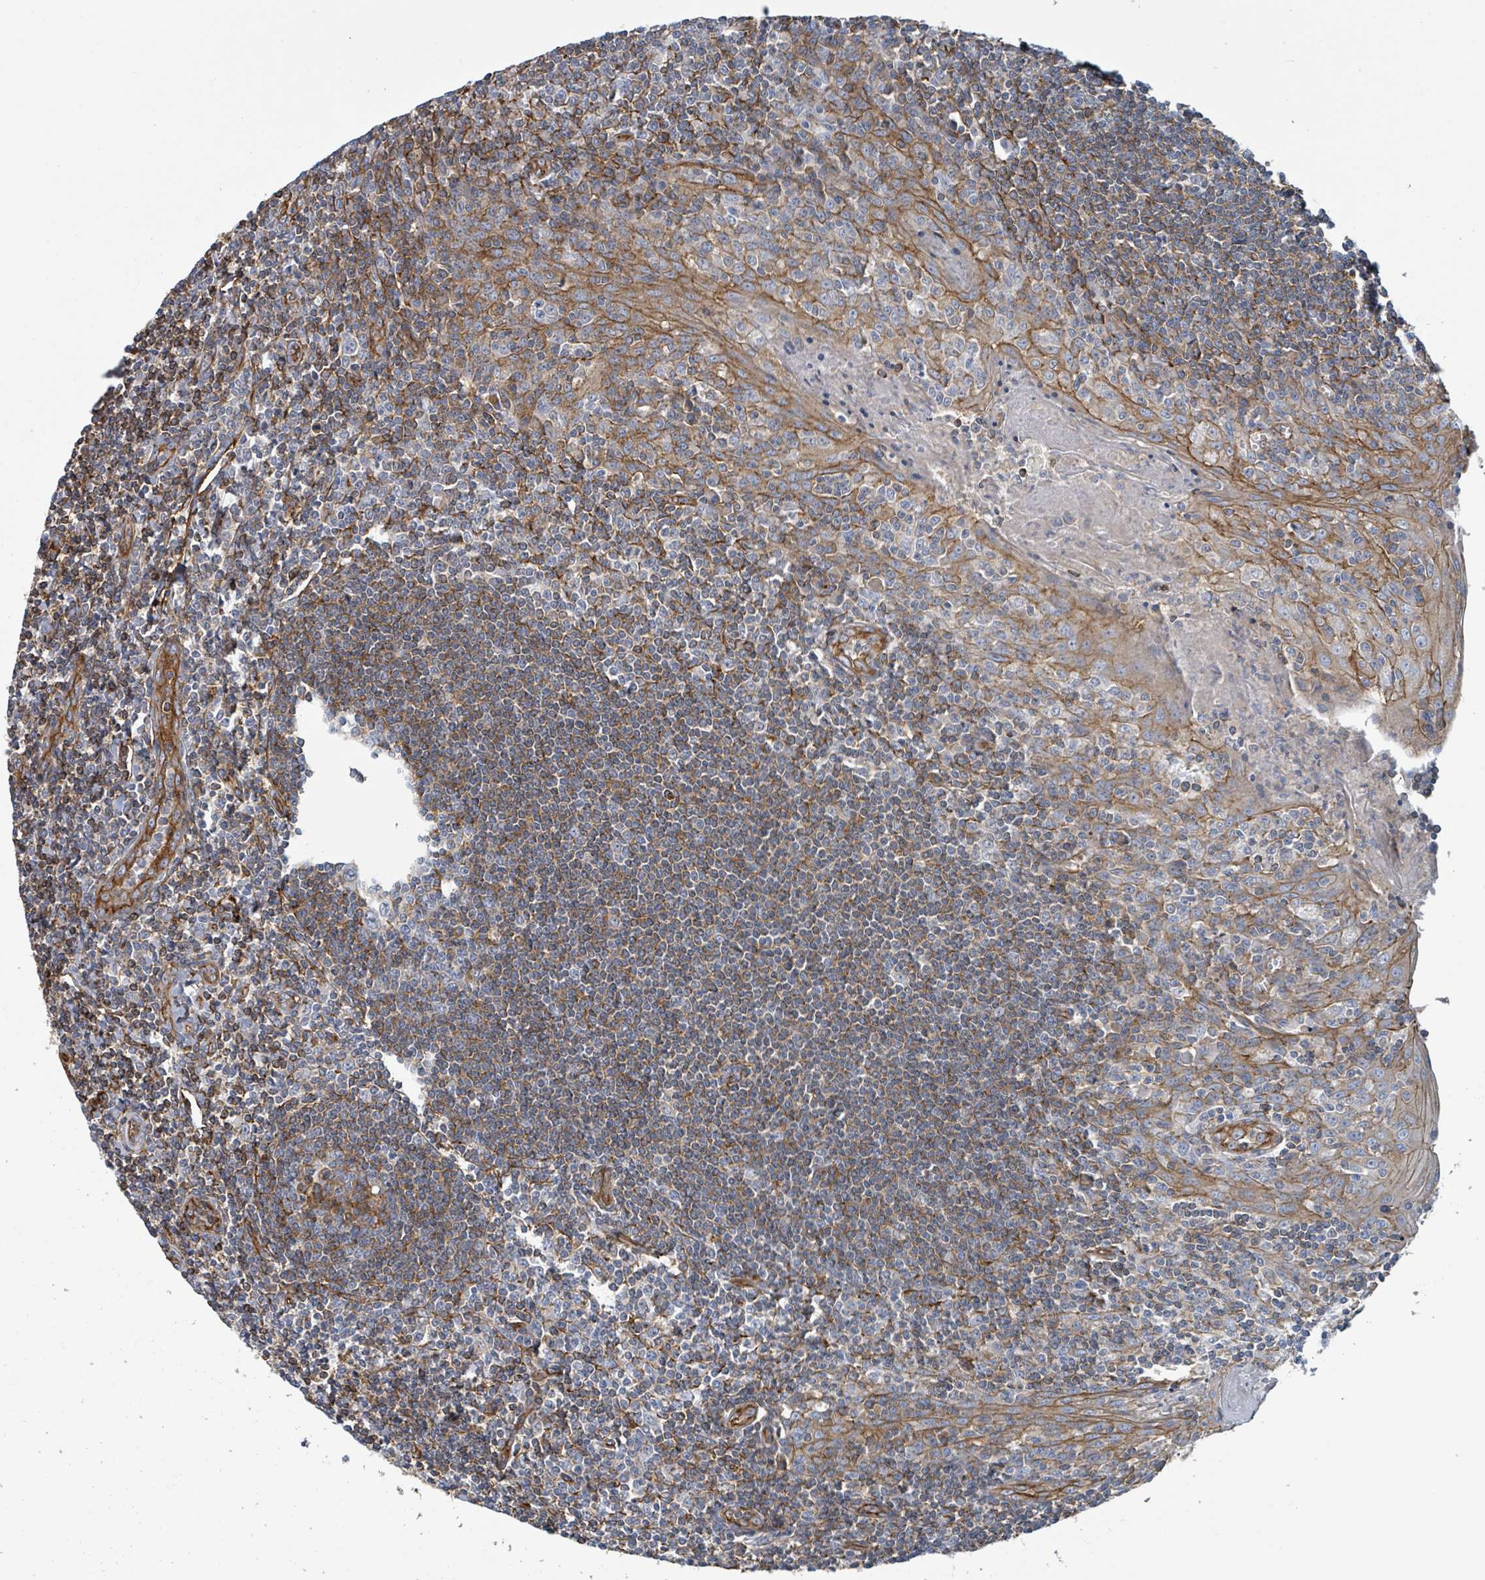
{"staining": {"intensity": "moderate", "quantity": "<25%", "location": "cytoplasmic/membranous"}, "tissue": "tonsil", "cell_type": "Germinal center cells", "image_type": "normal", "snomed": [{"axis": "morphology", "description": "Normal tissue, NOS"}, {"axis": "topography", "description": "Tonsil"}], "caption": "IHC of unremarkable human tonsil shows low levels of moderate cytoplasmic/membranous expression in approximately <25% of germinal center cells. (Brightfield microscopy of DAB IHC at high magnification).", "gene": "LDOC1", "patient": {"sex": "male", "age": 27}}